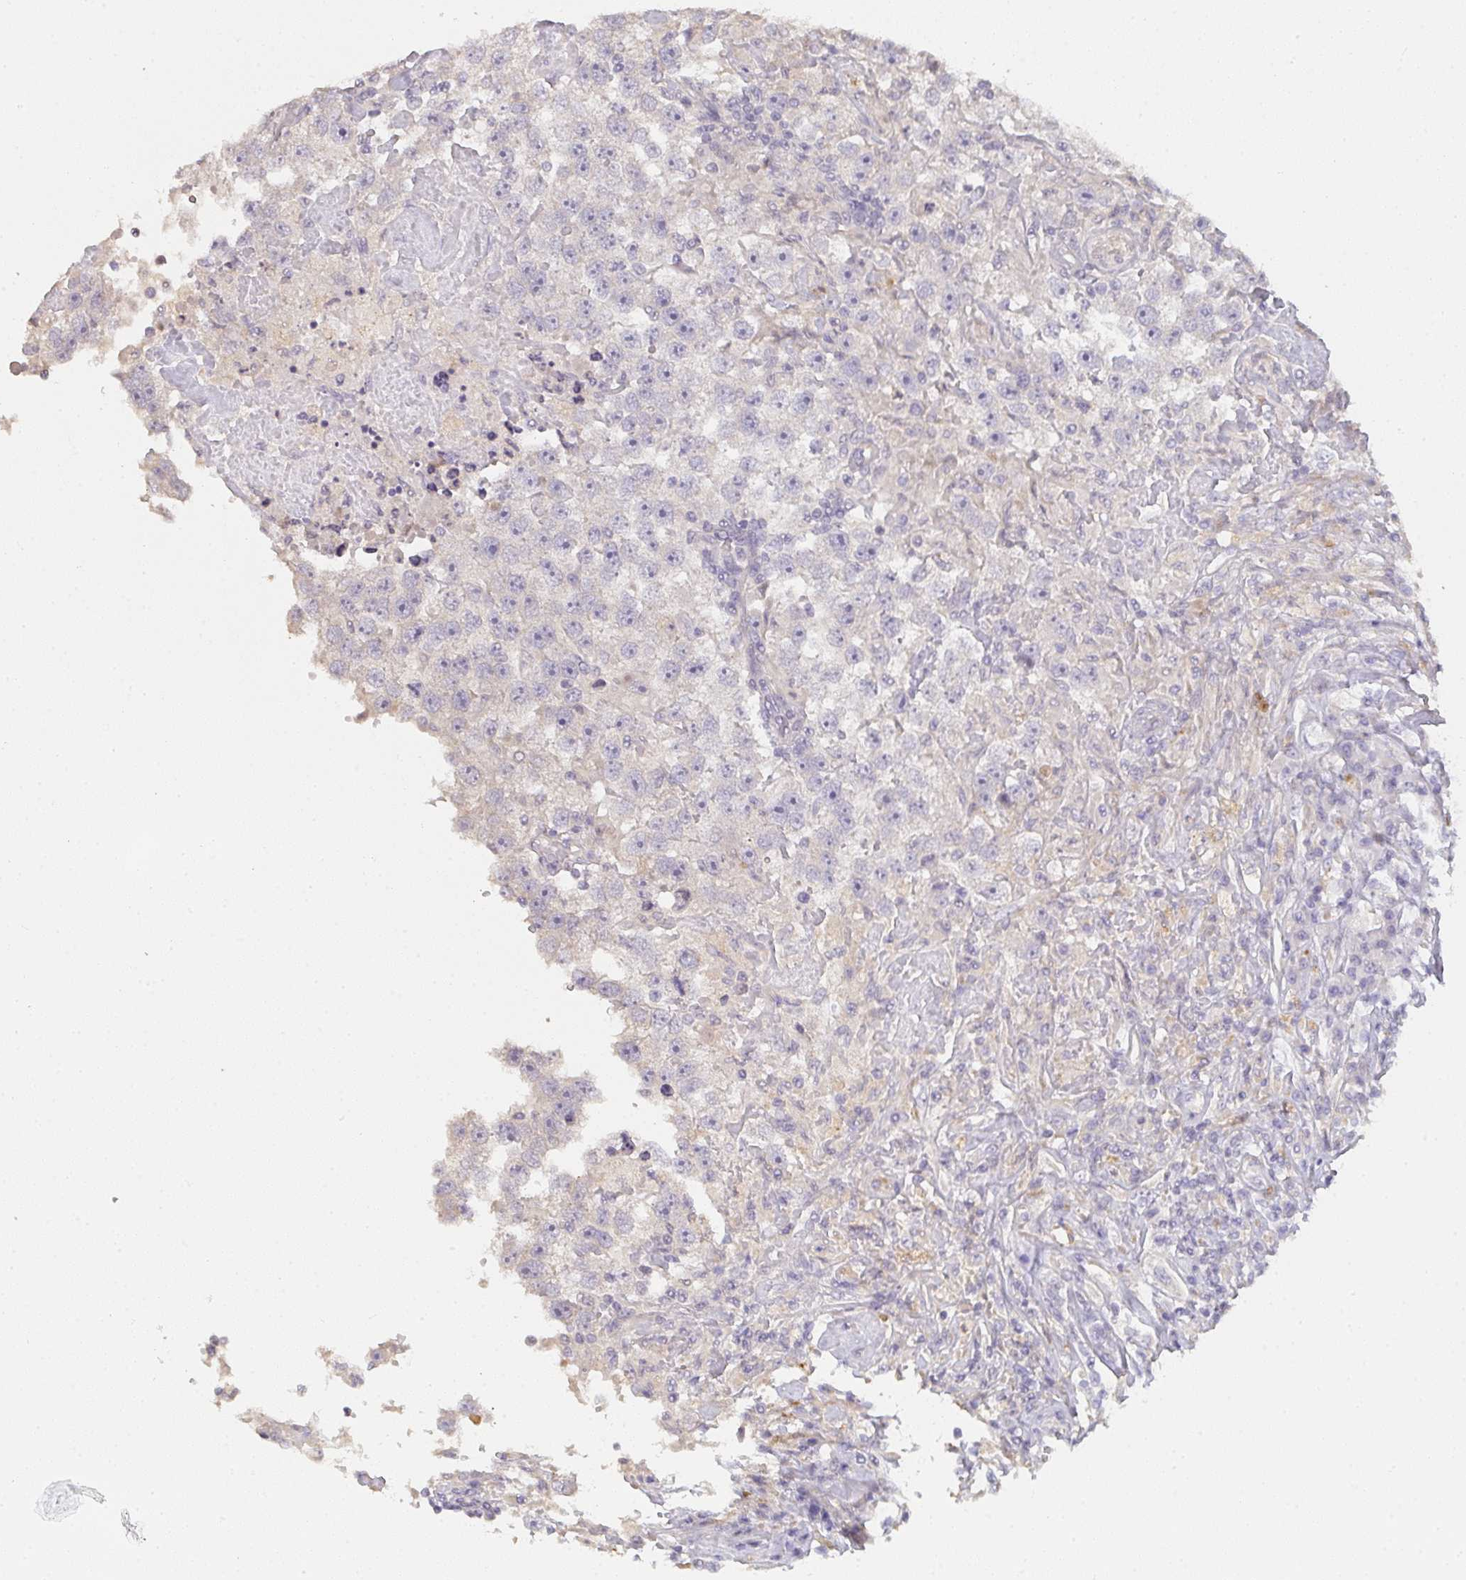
{"staining": {"intensity": "negative", "quantity": "none", "location": "none"}, "tissue": "testis cancer", "cell_type": "Tumor cells", "image_type": "cancer", "snomed": [{"axis": "morphology", "description": "Carcinoma, Embryonal, NOS"}, {"axis": "topography", "description": "Testis"}], "caption": "This micrograph is of embryonal carcinoma (testis) stained with immunohistochemistry to label a protein in brown with the nuclei are counter-stained blue. There is no positivity in tumor cells.", "gene": "TMEM219", "patient": {"sex": "male", "age": 83}}